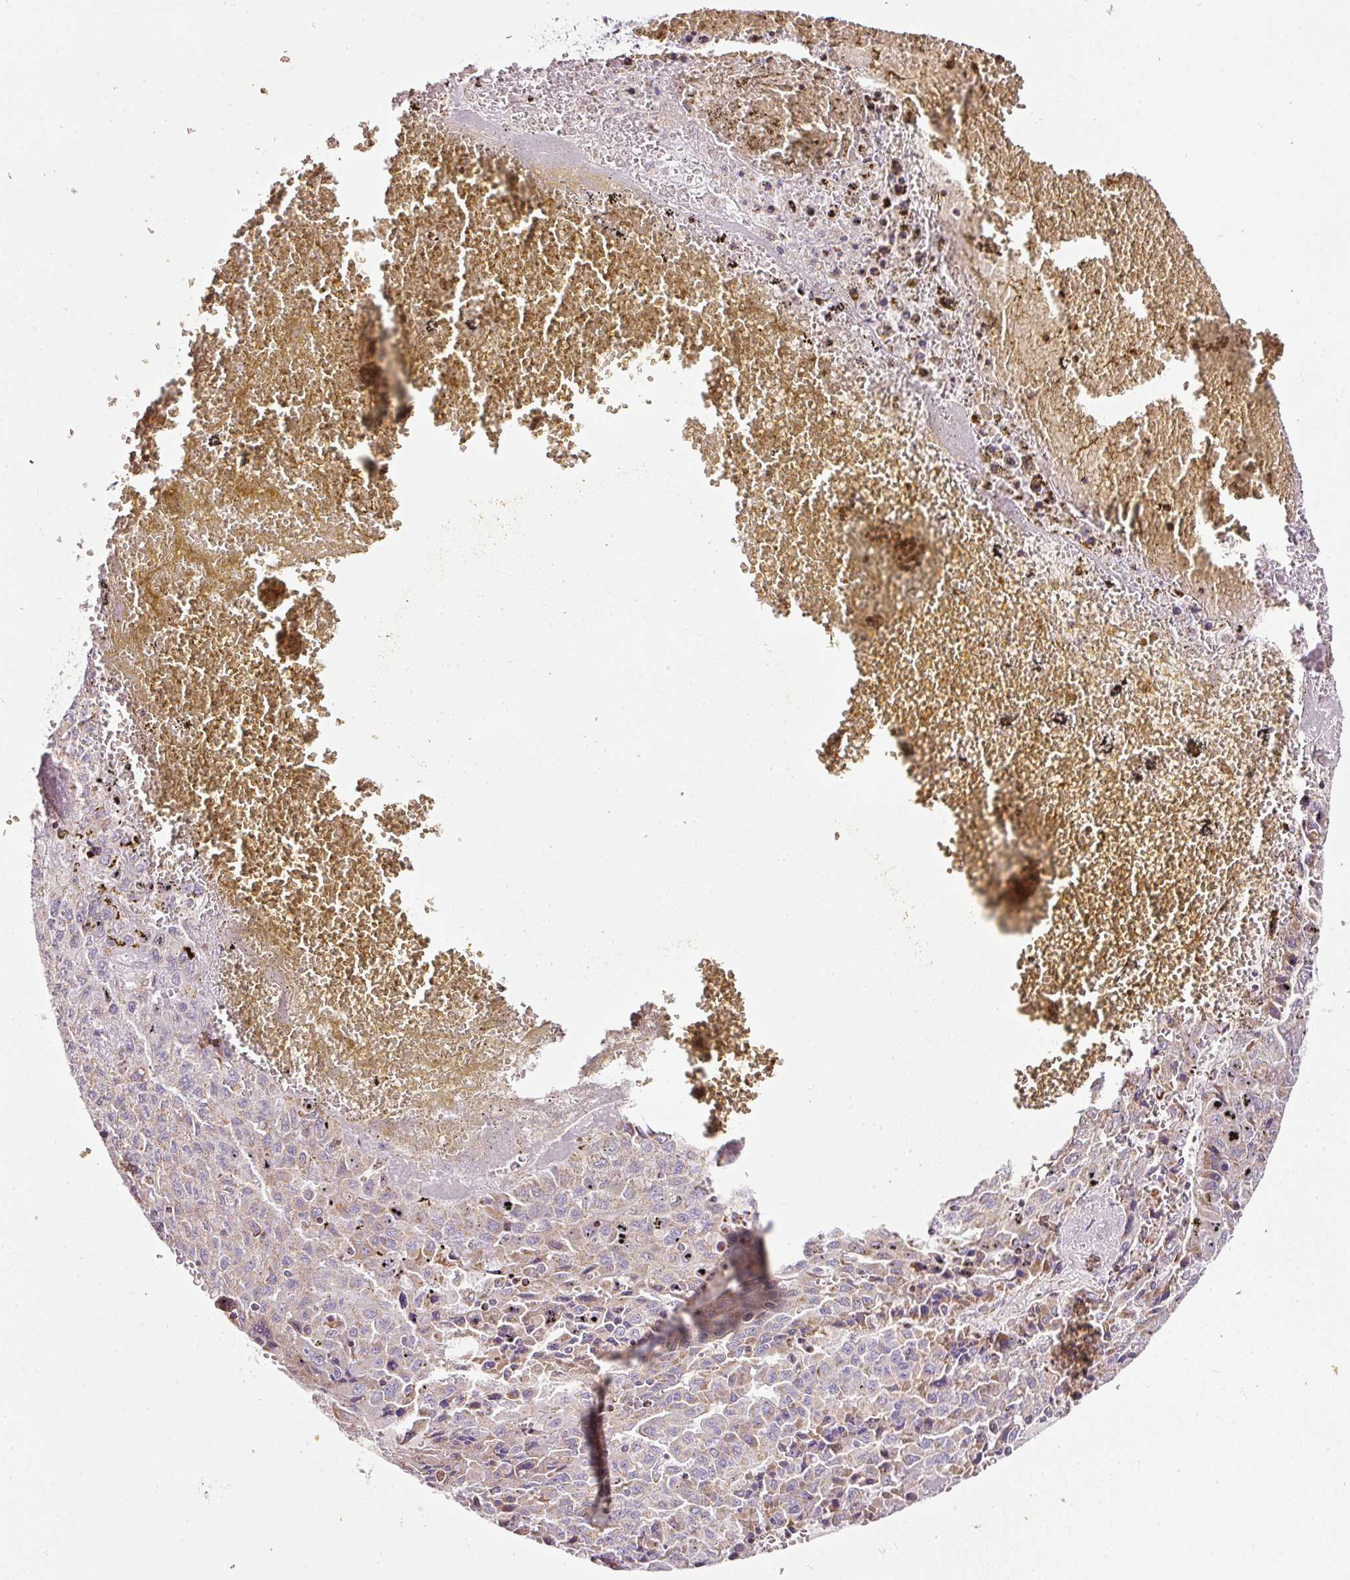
{"staining": {"intensity": "weak", "quantity": "25%-75%", "location": "cytoplasmic/membranous"}, "tissue": "liver cancer", "cell_type": "Tumor cells", "image_type": "cancer", "snomed": [{"axis": "morphology", "description": "Carcinoma, Hepatocellular, NOS"}, {"axis": "topography", "description": "Liver"}], "caption": "Liver cancer stained with a protein marker exhibits weak staining in tumor cells.", "gene": "SDHA", "patient": {"sex": "female", "age": 53}}